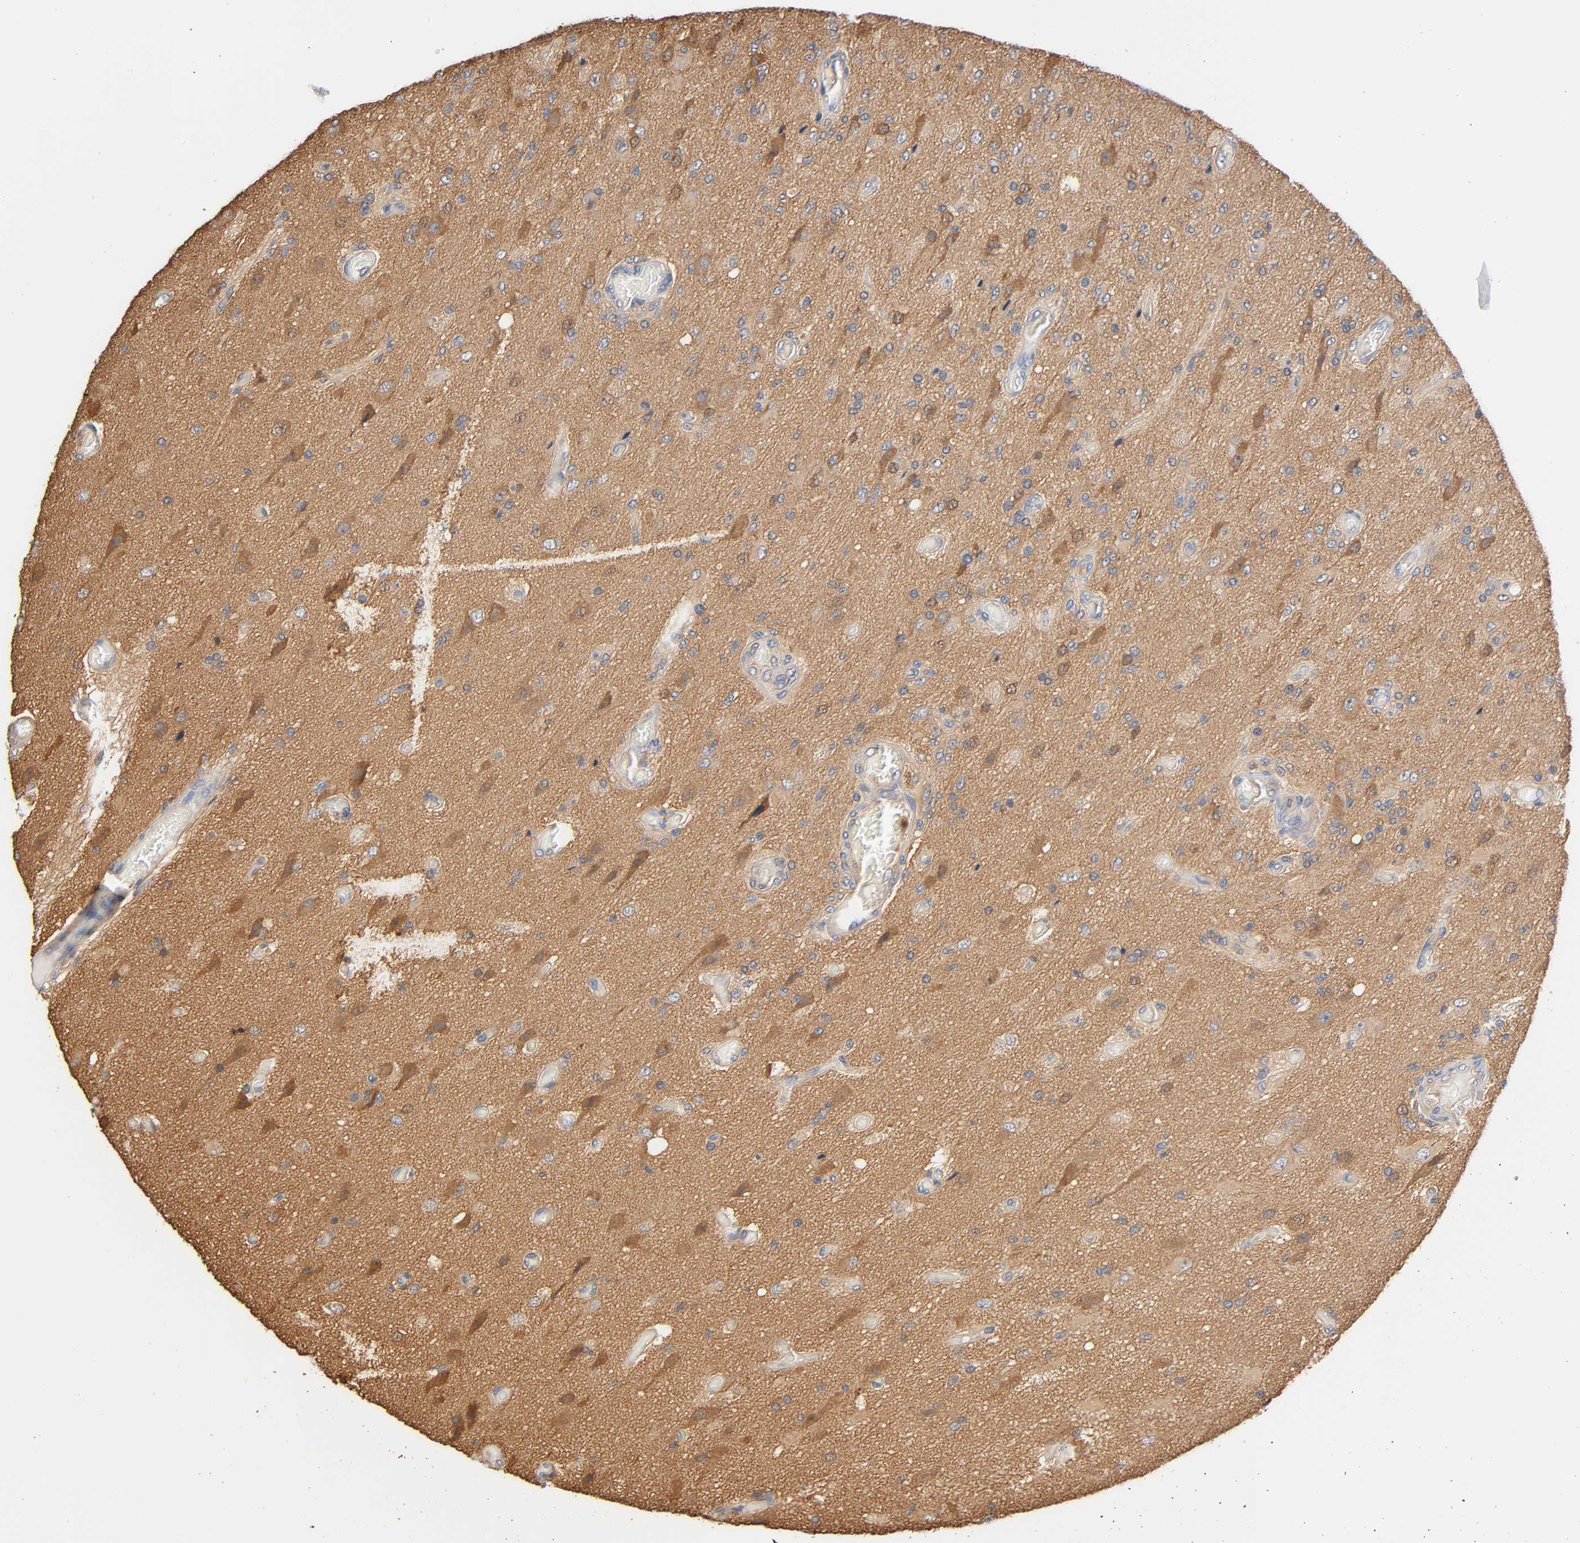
{"staining": {"intensity": "negative", "quantity": "none", "location": "none"}, "tissue": "glioma", "cell_type": "Tumor cells", "image_type": "cancer", "snomed": [{"axis": "morphology", "description": "Normal tissue, NOS"}, {"axis": "morphology", "description": "Glioma, malignant, High grade"}, {"axis": "topography", "description": "Cerebral cortex"}], "caption": "This is a histopathology image of IHC staining of glioma, which shows no expression in tumor cells.", "gene": "ALDOA", "patient": {"sex": "male", "age": 77}}